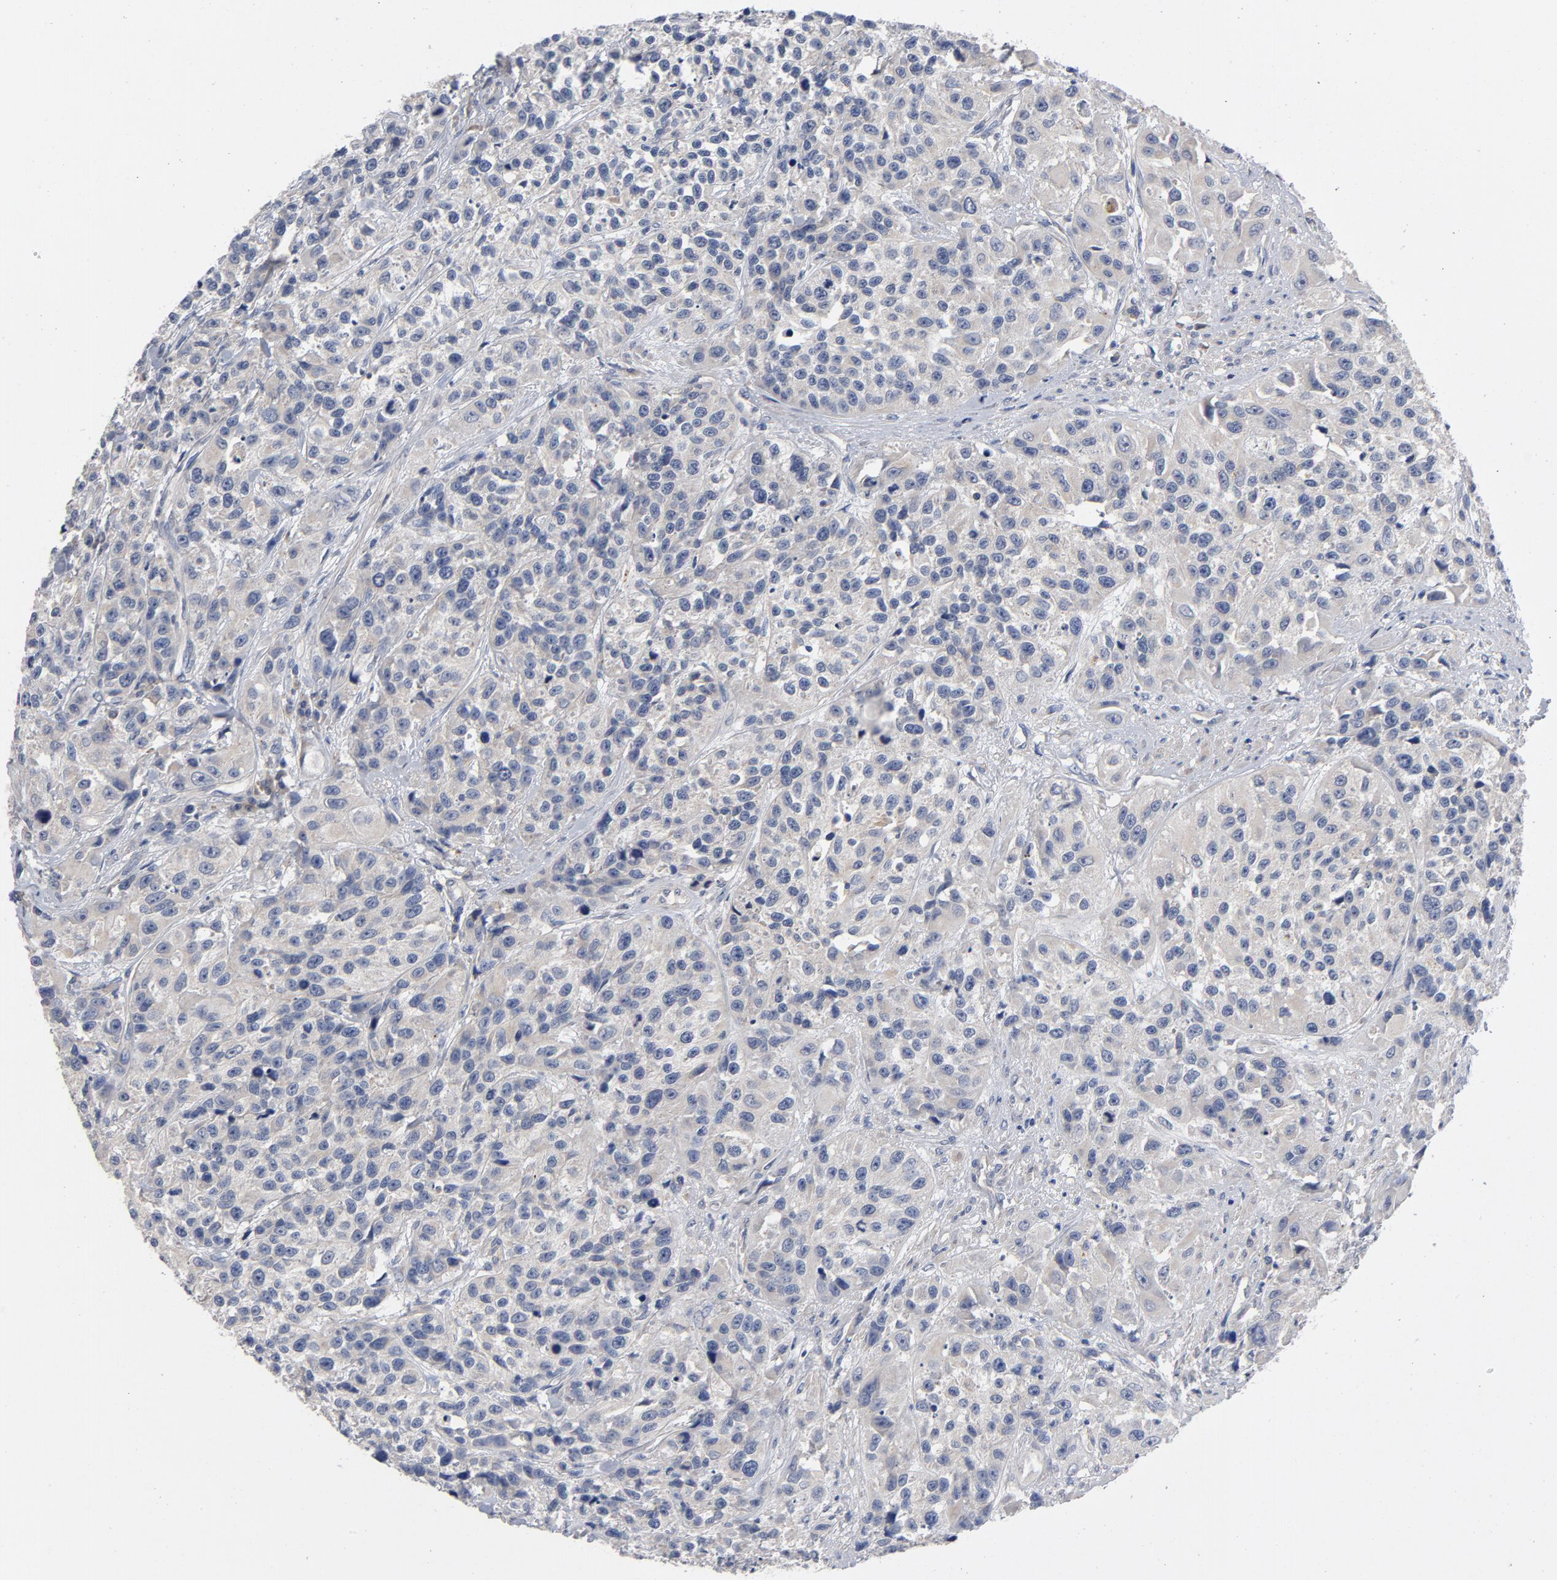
{"staining": {"intensity": "weak", "quantity": "<25%", "location": "cytoplasmic/membranous"}, "tissue": "urothelial cancer", "cell_type": "Tumor cells", "image_type": "cancer", "snomed": [{"axis": "morphology", "description": "Urothelial carcinoma, High grade"}, {"axis": "topography", "description": "Urinary bladder"}], "caption": "Immunohistochemistry (IHC) image of neoplastic tissue: urothelial cancer stained with DAB (3,3'-diaminobenzidine) reveals no significant protein positivity in tumor cells. (Immunohistochemistry, brightfield microscopy, high magnification).", "gene": "CCDC134", "patient": {"sex": "female", "age": 81}}